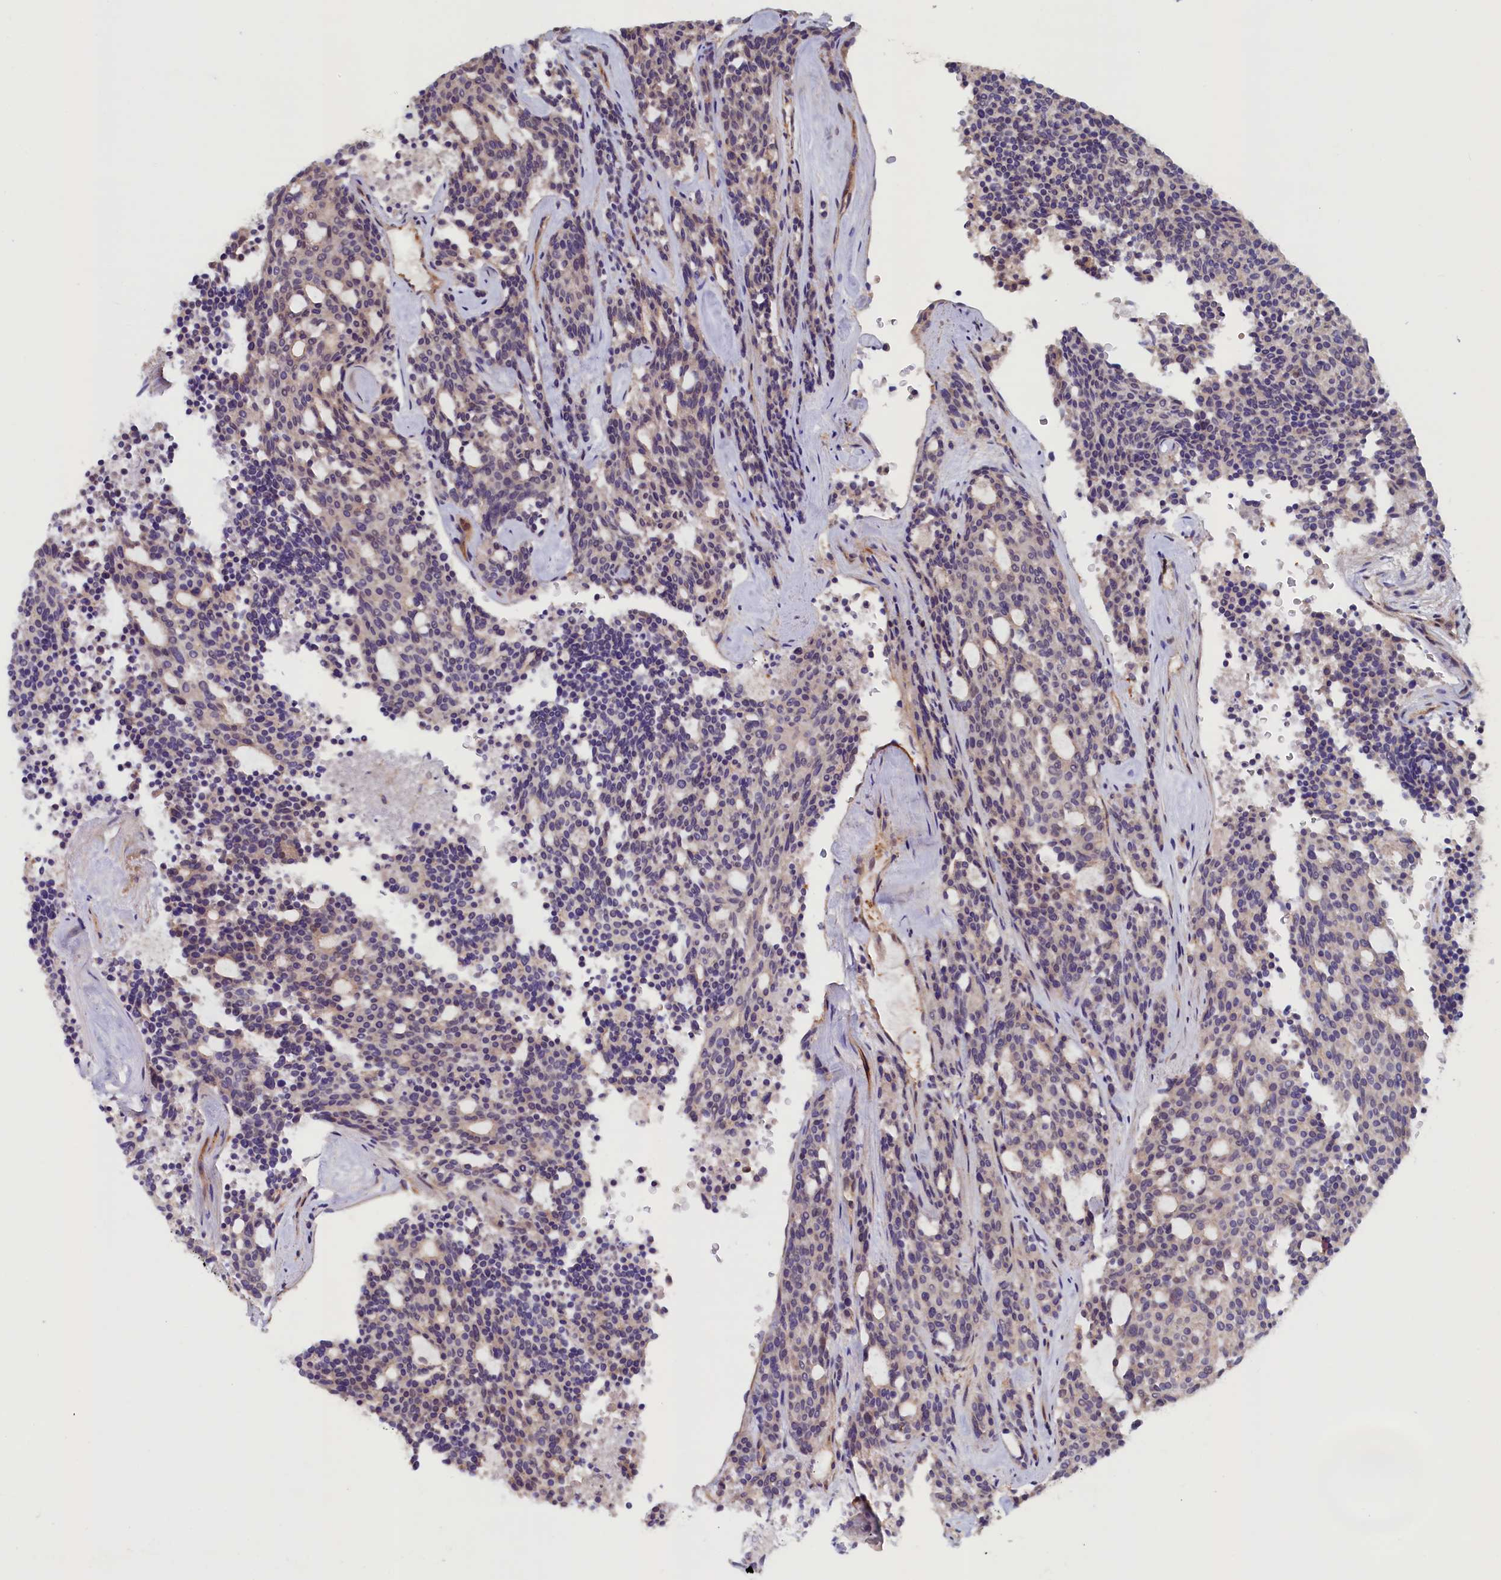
{"staining": {"intensity": "weak", "quantity": "<25%", "location": "cytoplasmic/membranous"}, "tissue": "carcinoid", "cell_type": "Tumor cells", "image_type": "cancer", "snomed": [{"axis": "morphology", "description": "Carcinoid, malignant, NOS"}, {"axis": "topography", "description": "Pancreas"}], "caption": "DAB (3,3'-diaminobenzidine) immunohistochemical staining of carcinoid demonstrates no significant staining in tumor cells.", "gene": "DUOXA1", "patient": {"sex": "female", "age": 54}}